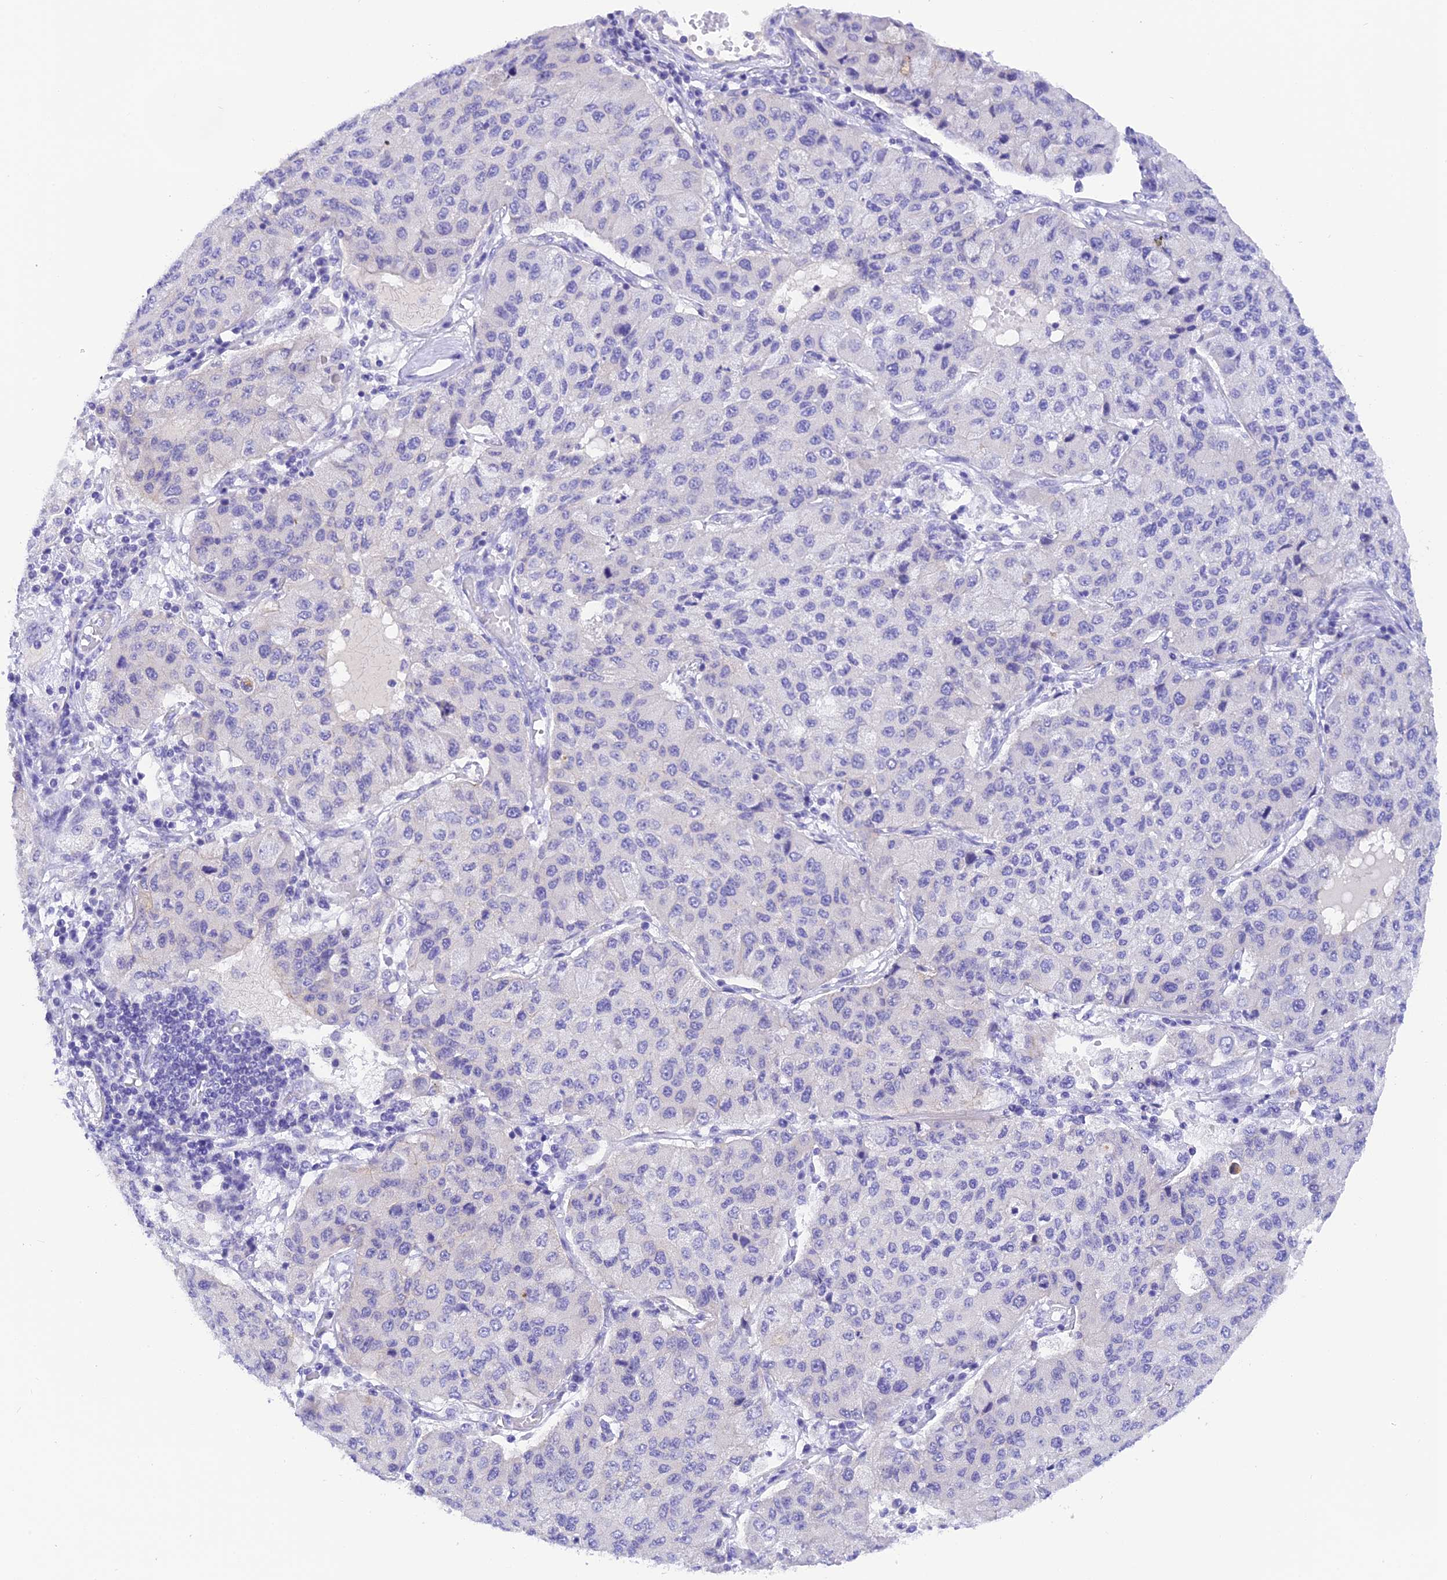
{"staining": {"intensity": "negative", "quantity": "none", "location": "none"}, "tissue": "lung cancer", "cell_type": "Tumor cells", "image_type": "cancer", "snomed": [{"axis": "morphology", "description": "Squamous cell carcinoma, NOS"}, {"axis": "topography", "description": "Lung"}], "caption": "Tumor cells show no significant positivity in squamous cell carcinoma (lung).", "gene": "KDELR3", "patient": {"sex": "male", "age": 74}}